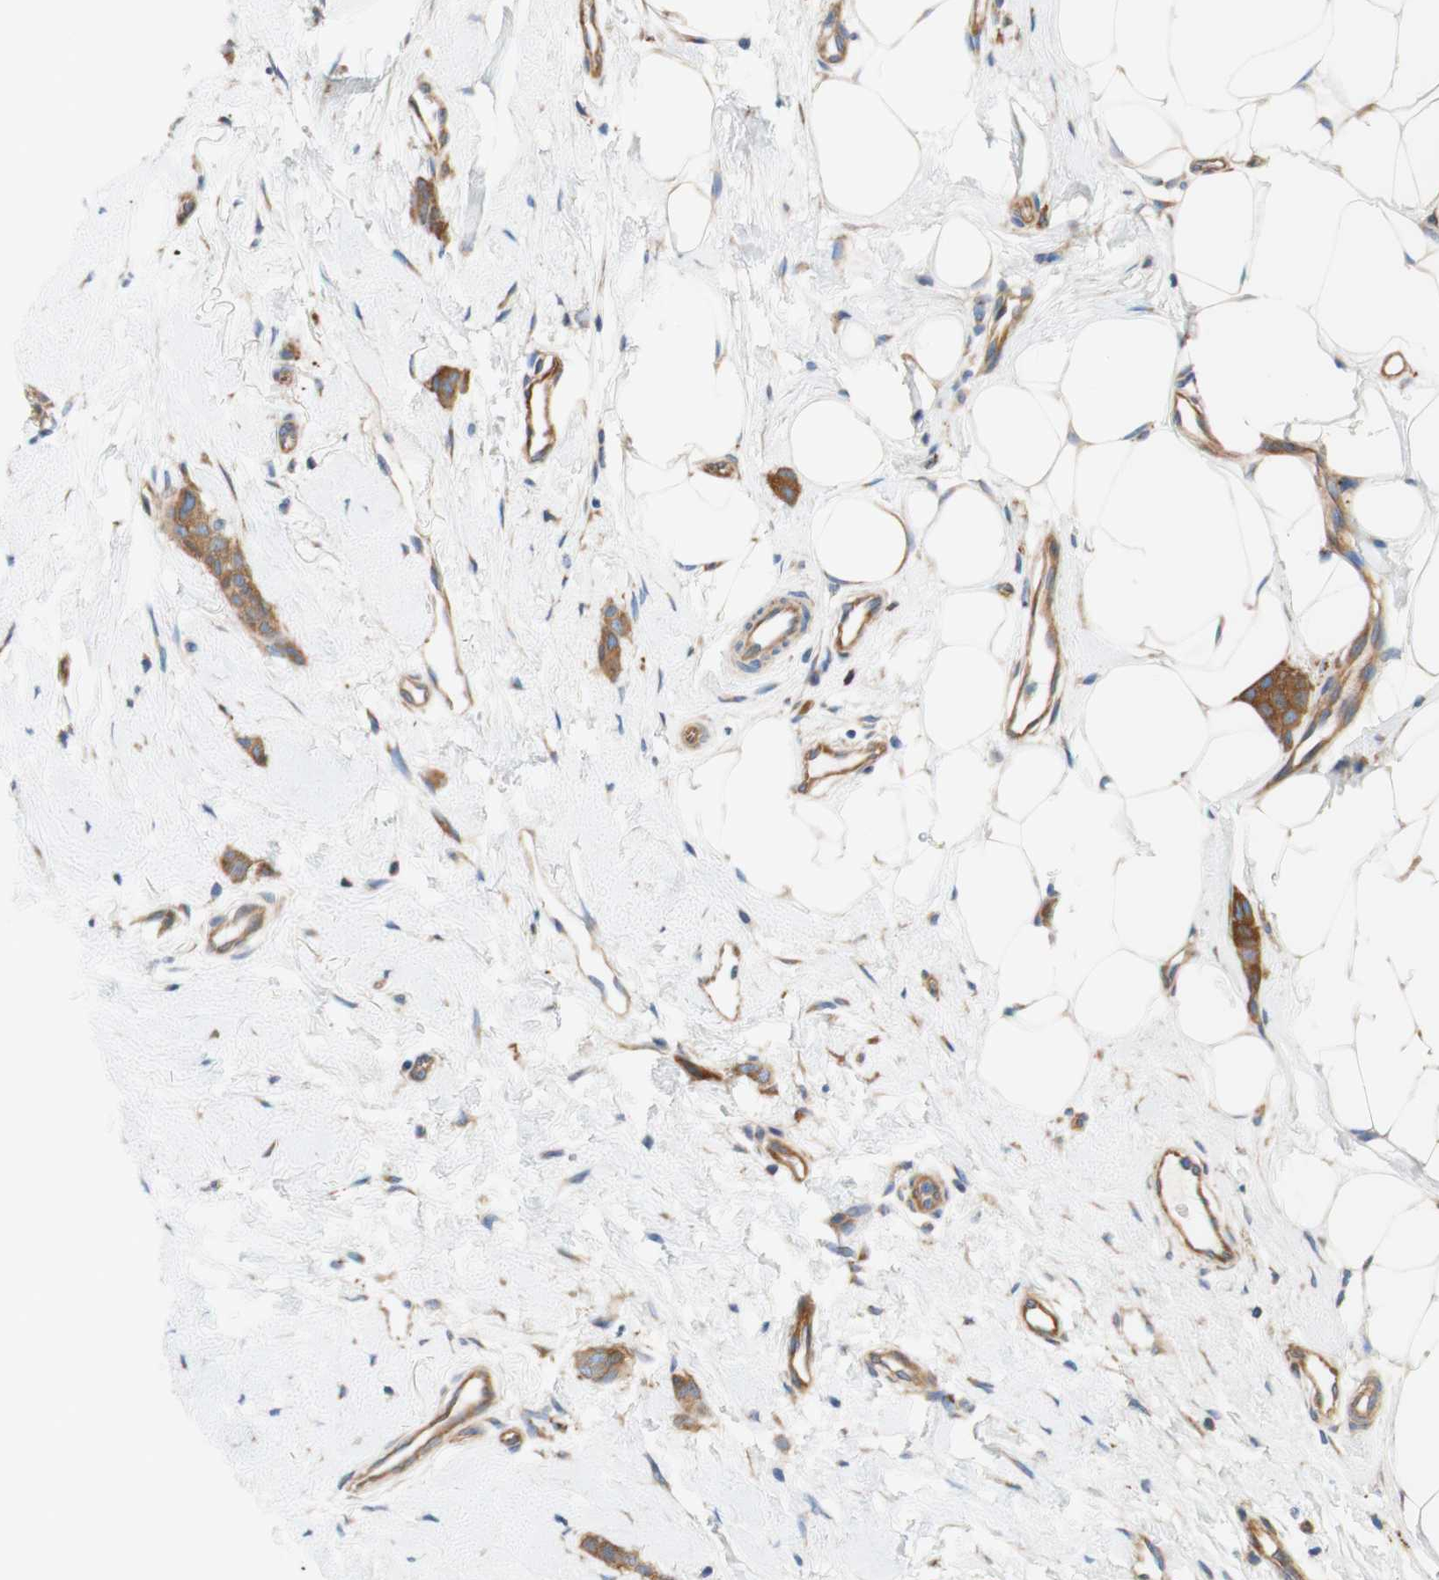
{"staining": {"intensity": "moderate", "quantity": ">75%", "location": "cytoplasmic/membranous"}, "tissue": "breast cancer", "cell_type": "Tumor cells", "image_type": "cancer", "snomed": [{"axis": "morphology", "description": "Lobular carcinoma"}, {"axis": "topography", "description": "Skin"}, {"axis": "topography", "description": "Breast"}], "caption": "Immunohistochemistry (IHC) of human lobular carcinoma (breast) demonstrates medium levels of moderate cytoplasmic/membranous positivity in approximately >75% of tumor cells.", "gene": "STOM", "patient": {"sex": "female", "age": 46}}